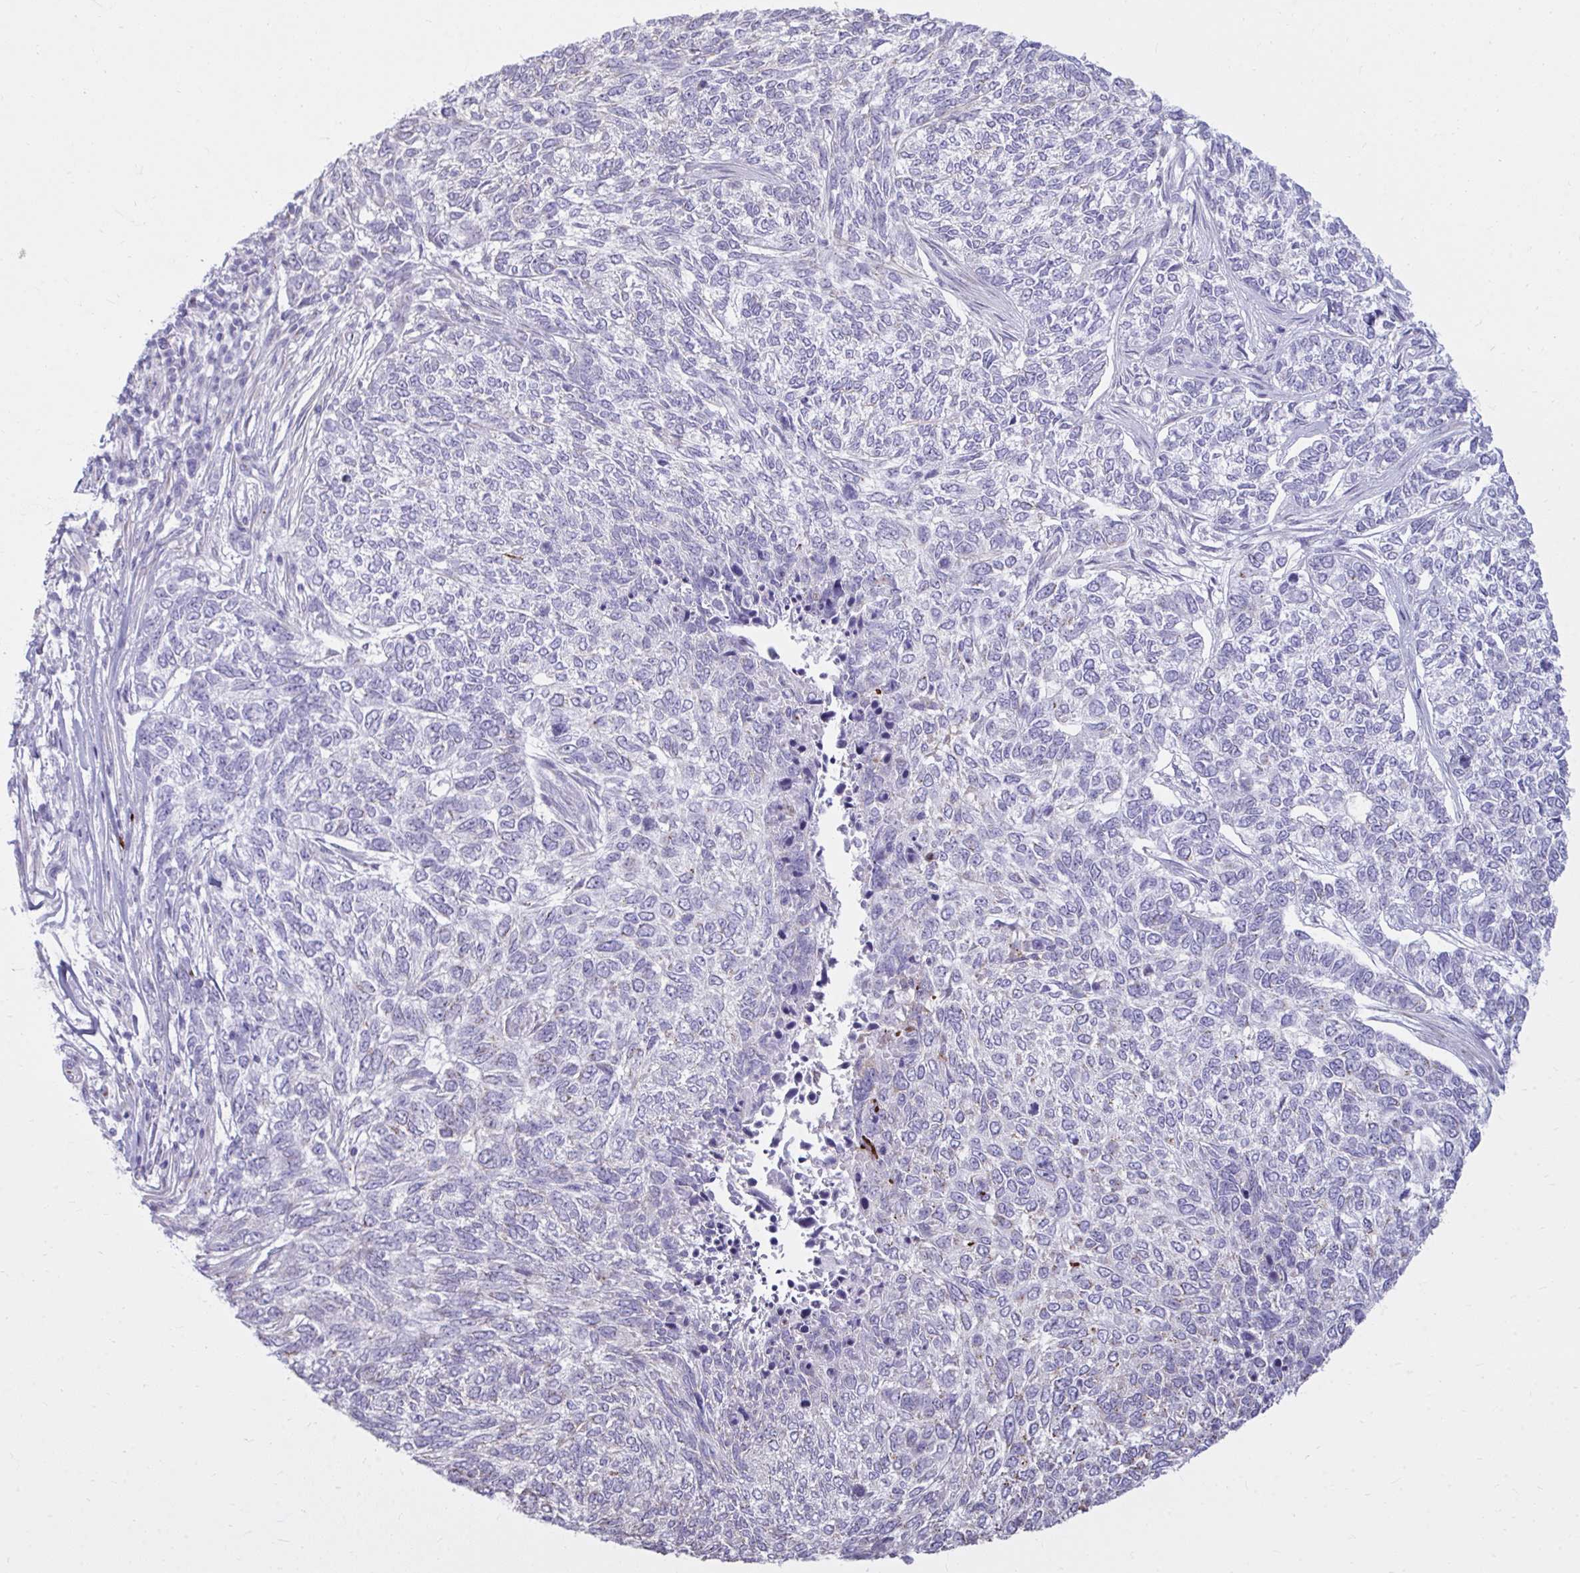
{"staining": {"intensity": "negative", "quantity": "none", "location": "none"}, "tissue": "skin cancer", "cell_type": "Tumor cells", "image_type": "cancer", "snomed": [{"axis": "morphology", "description": "Basal cell carcinoma"}, {"axis": "topography", "description": "Skin"}], "caption": "A high-resolution image shows immunohistochemistry staining of skin cancer (basal cell carcinoma), which displays no significant expression in tumor cells.", "gene": "RAB6B", "patient": {"sex": "female", "age": 65}}